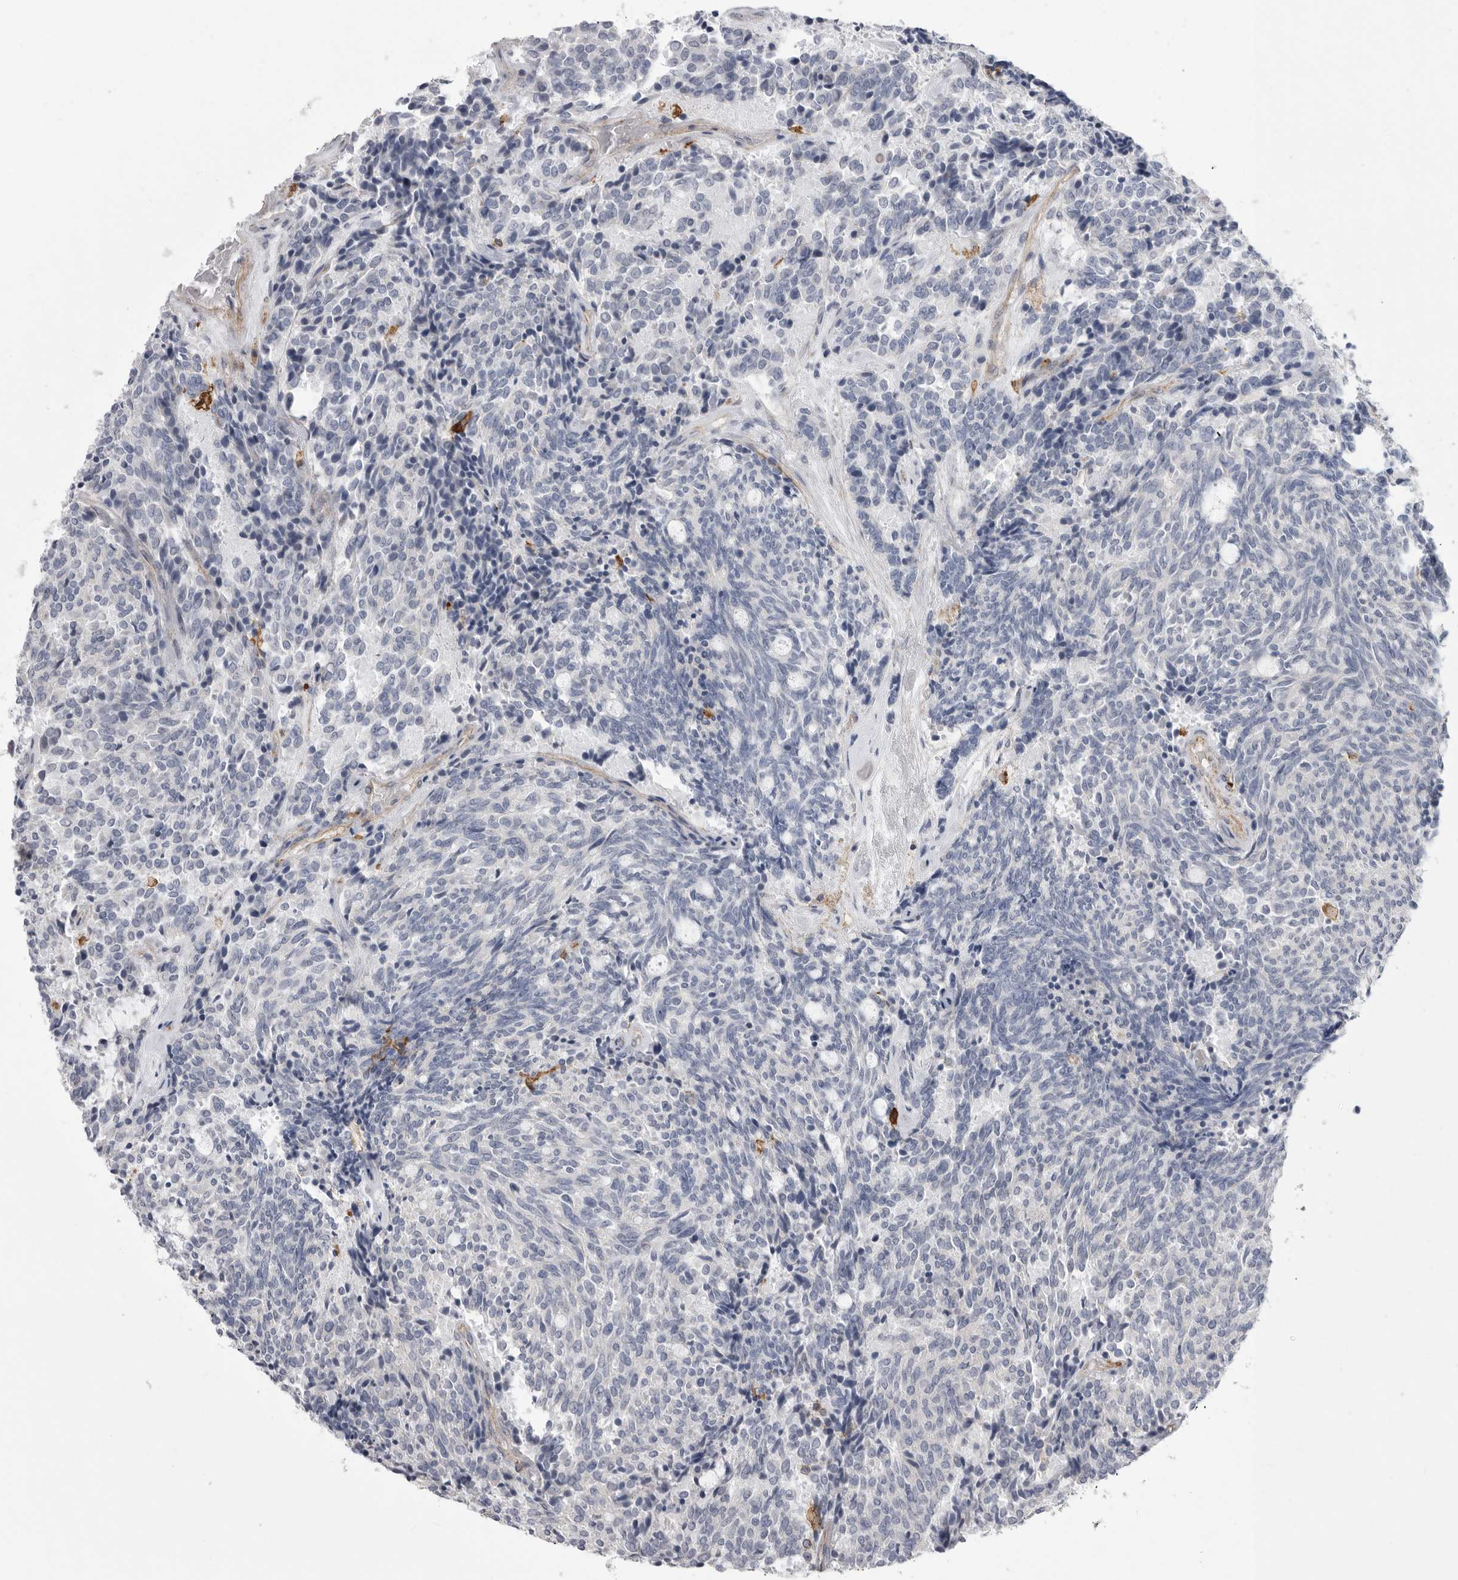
{"staining": {"intensity": "negative", "quantity": "none", "location": "none"}, "tissue": "carcinoid", "cell_type": "Tumor cells", "image_type": "cancer", "snomed": [{"axis": "morphology", "description": "Carcinoid, malignant, NOS"}, {"axis": "topography", "description": "Pancreas"}], "caption": "IHC micrograph of human malignant carcinoid stained for a protein (brown), which shows no staining in tumor cells.", "gene": "SIGLEC10", "patient": {"sex": "female", "age": 54}}